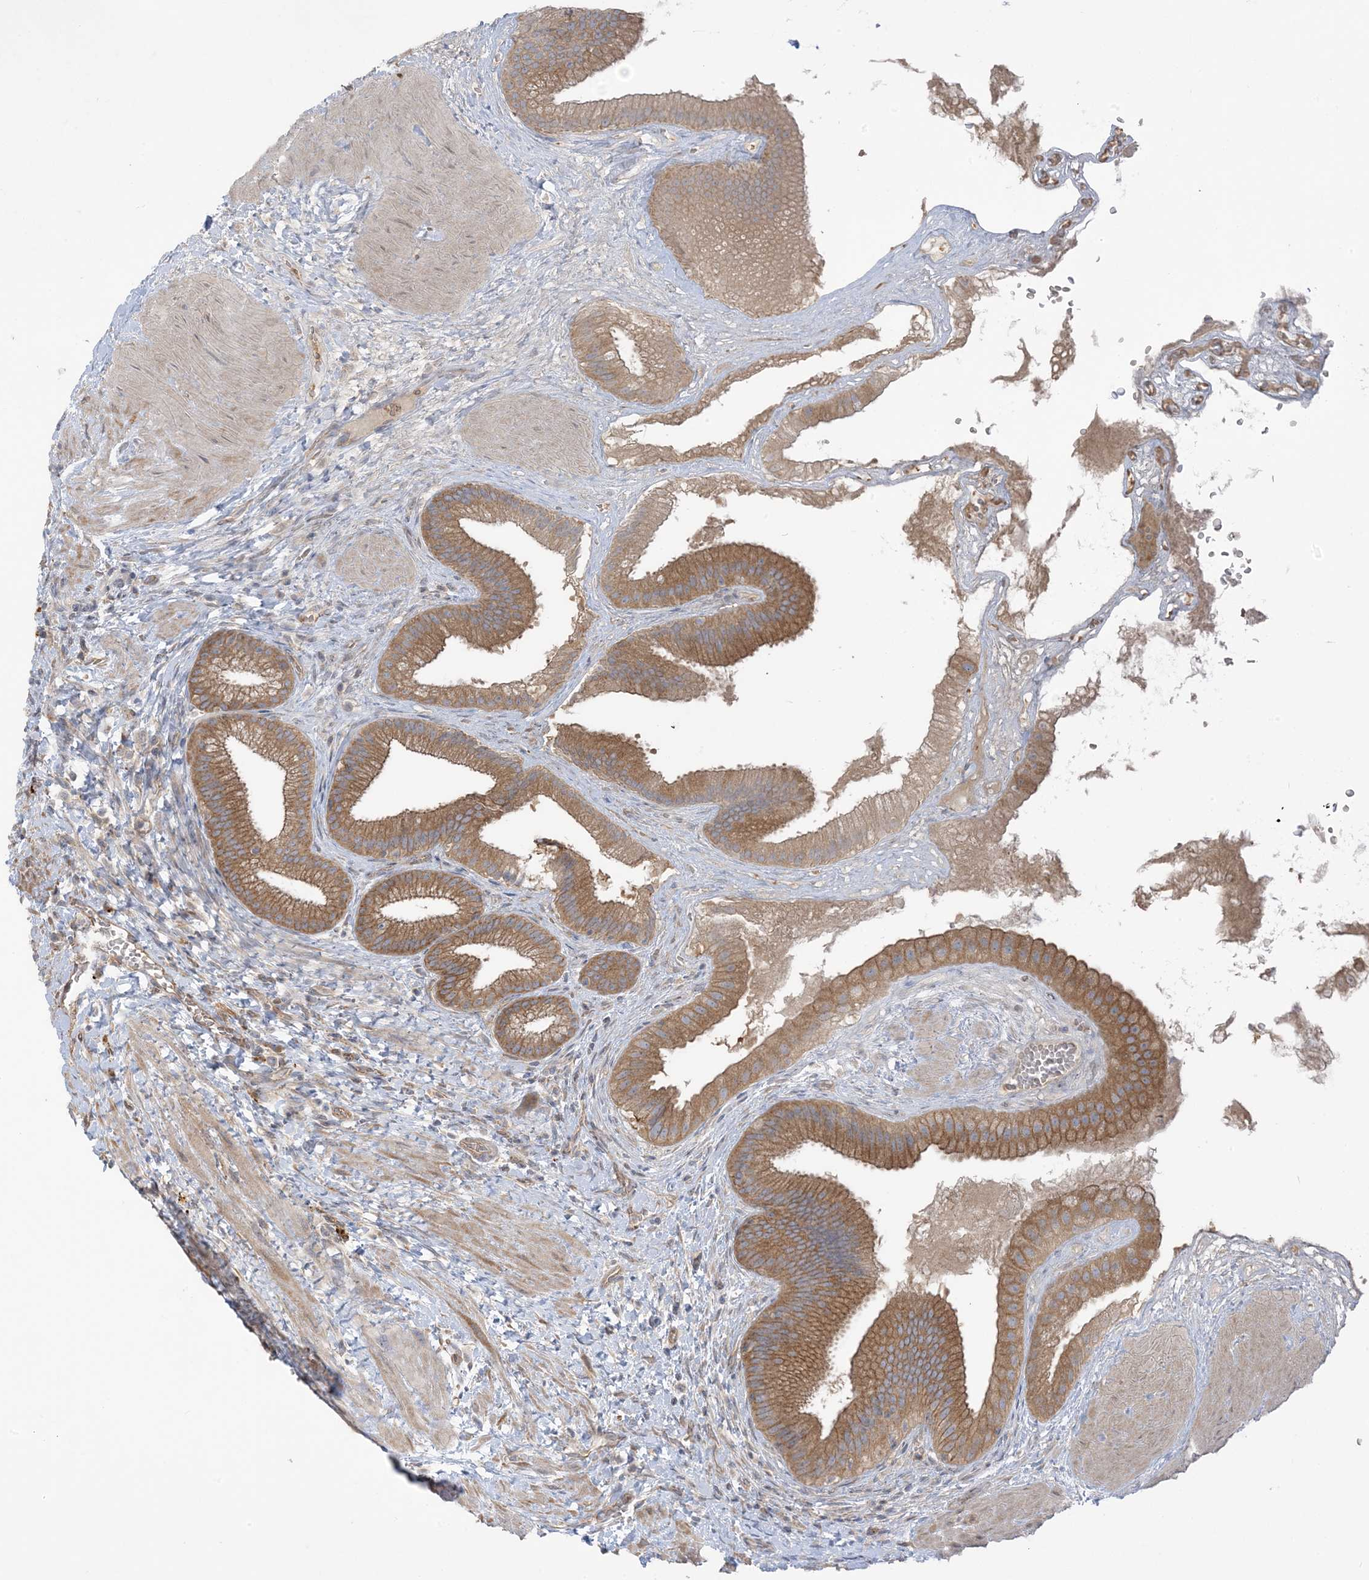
{"staining": {"intensity": "moderate", "quantity": ">75%", "location": "cytoplasmic/membranous"}, "tissue": "gallbladder", "cell_type": "Glandular cells", "image_type": "normal", "snomed": [{"axis": "morphology", "description": "Normal tissue, NOS"}, {"axis": "topography", "description": "Gallbladder"}], "caption": "Moderate cytoplasmic/membranous positivity for a protein is identified in approximately >75% of glandular cells of normal gallbladder using immunohistochemistry.", "gene": "ICMT", "patient": {"sex": "male", "age": 55}}